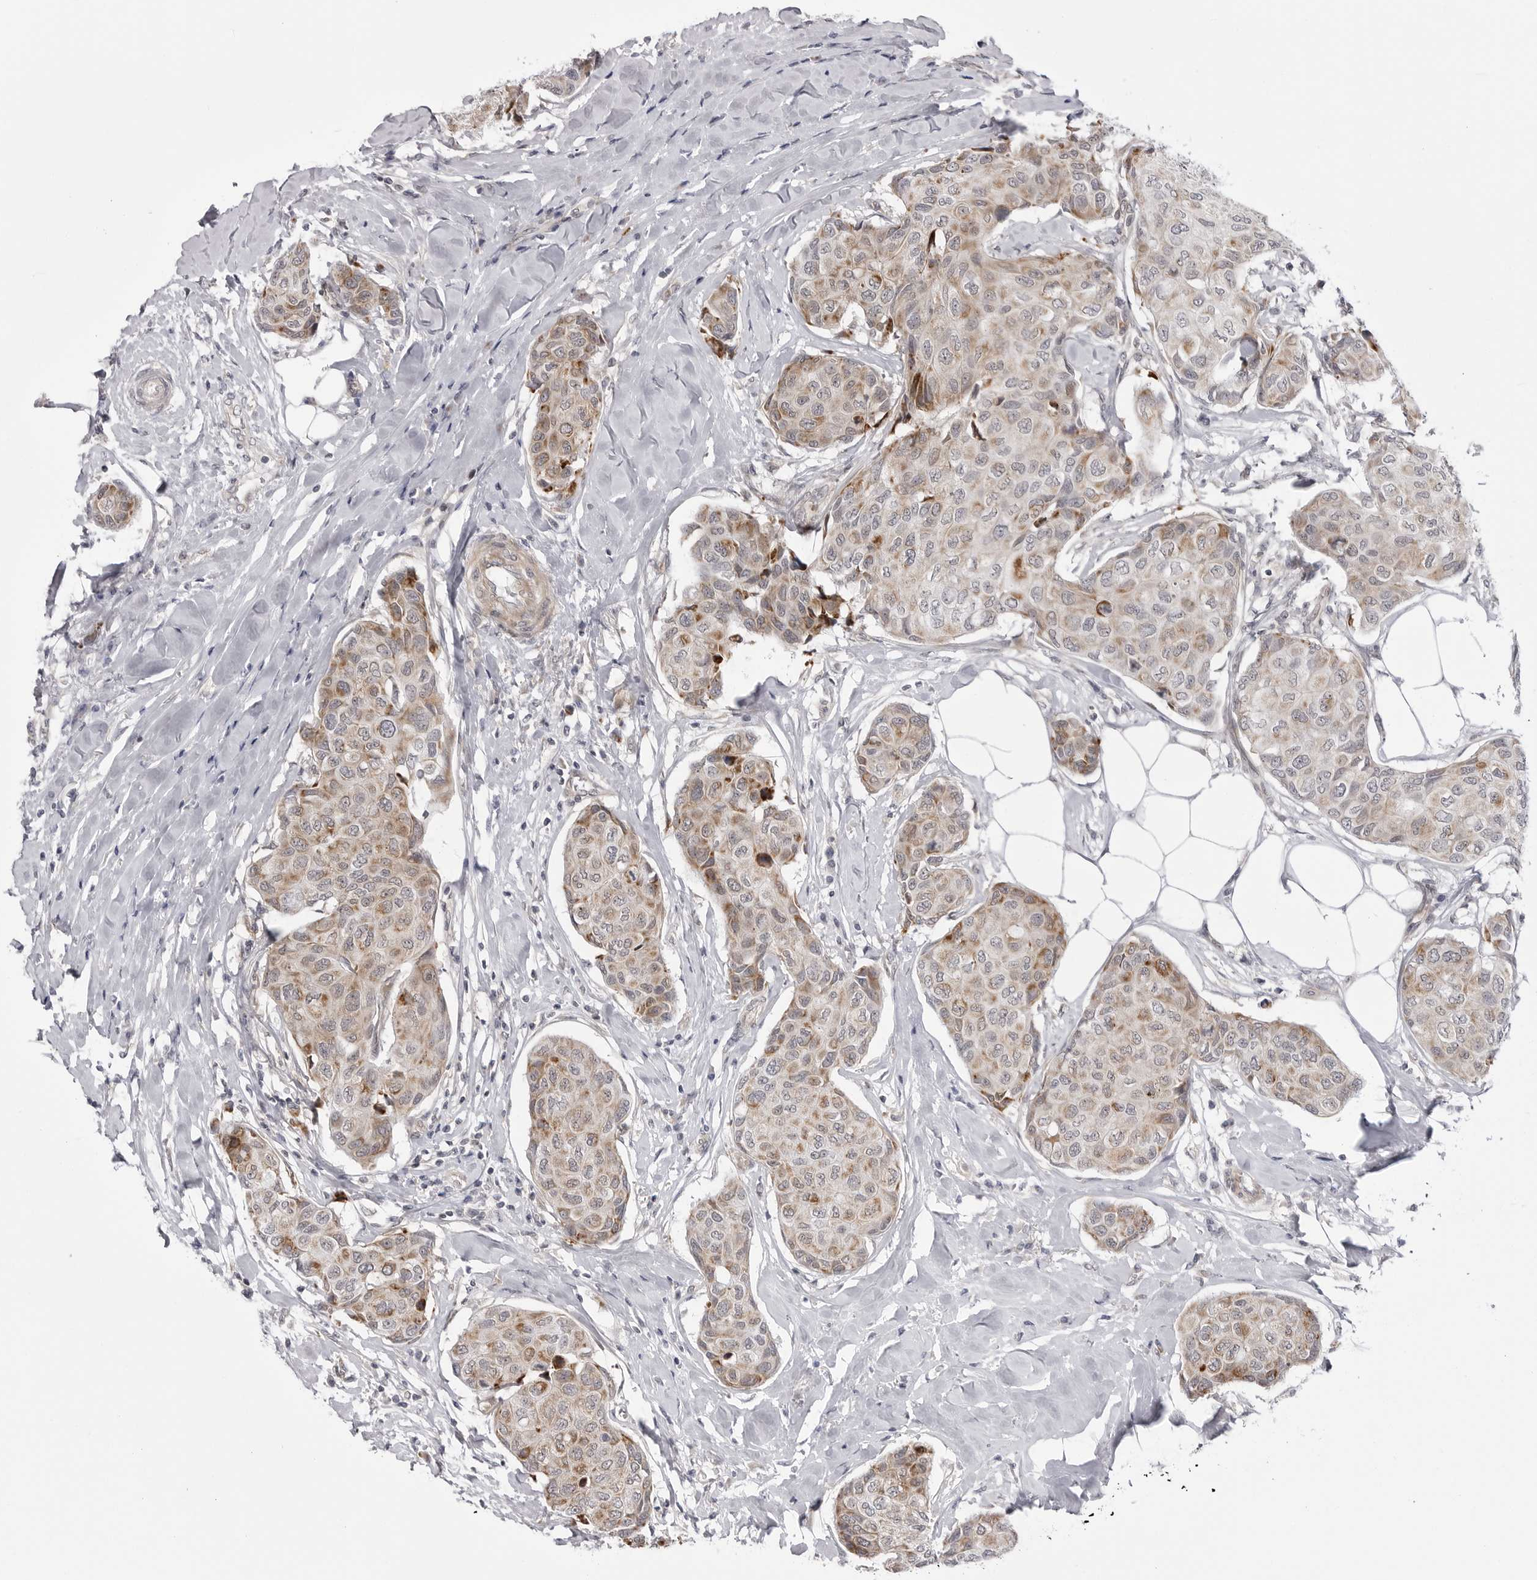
{"staining": {"intensity": "moderate", "quantity": "25%-75%", "location": "cytoplasmic/membranous"}, "tissue": "breast cancer", "cell_type": "Tumor cells", "image_type": "cancer", "snomed": [{"axis": "morphology", "description": "Duct carcinoma"}, {"axis": "topography", "description": "Breast"}], "caption": "This image shows immunohistochemistry (IHC) staining of breast cancer, with medium moderate cytoplasmic/membranous staining in about 25%-75% of tumor cells.", "gene": "CCDC18", "patient": {"sex": "female", "age": 80}}